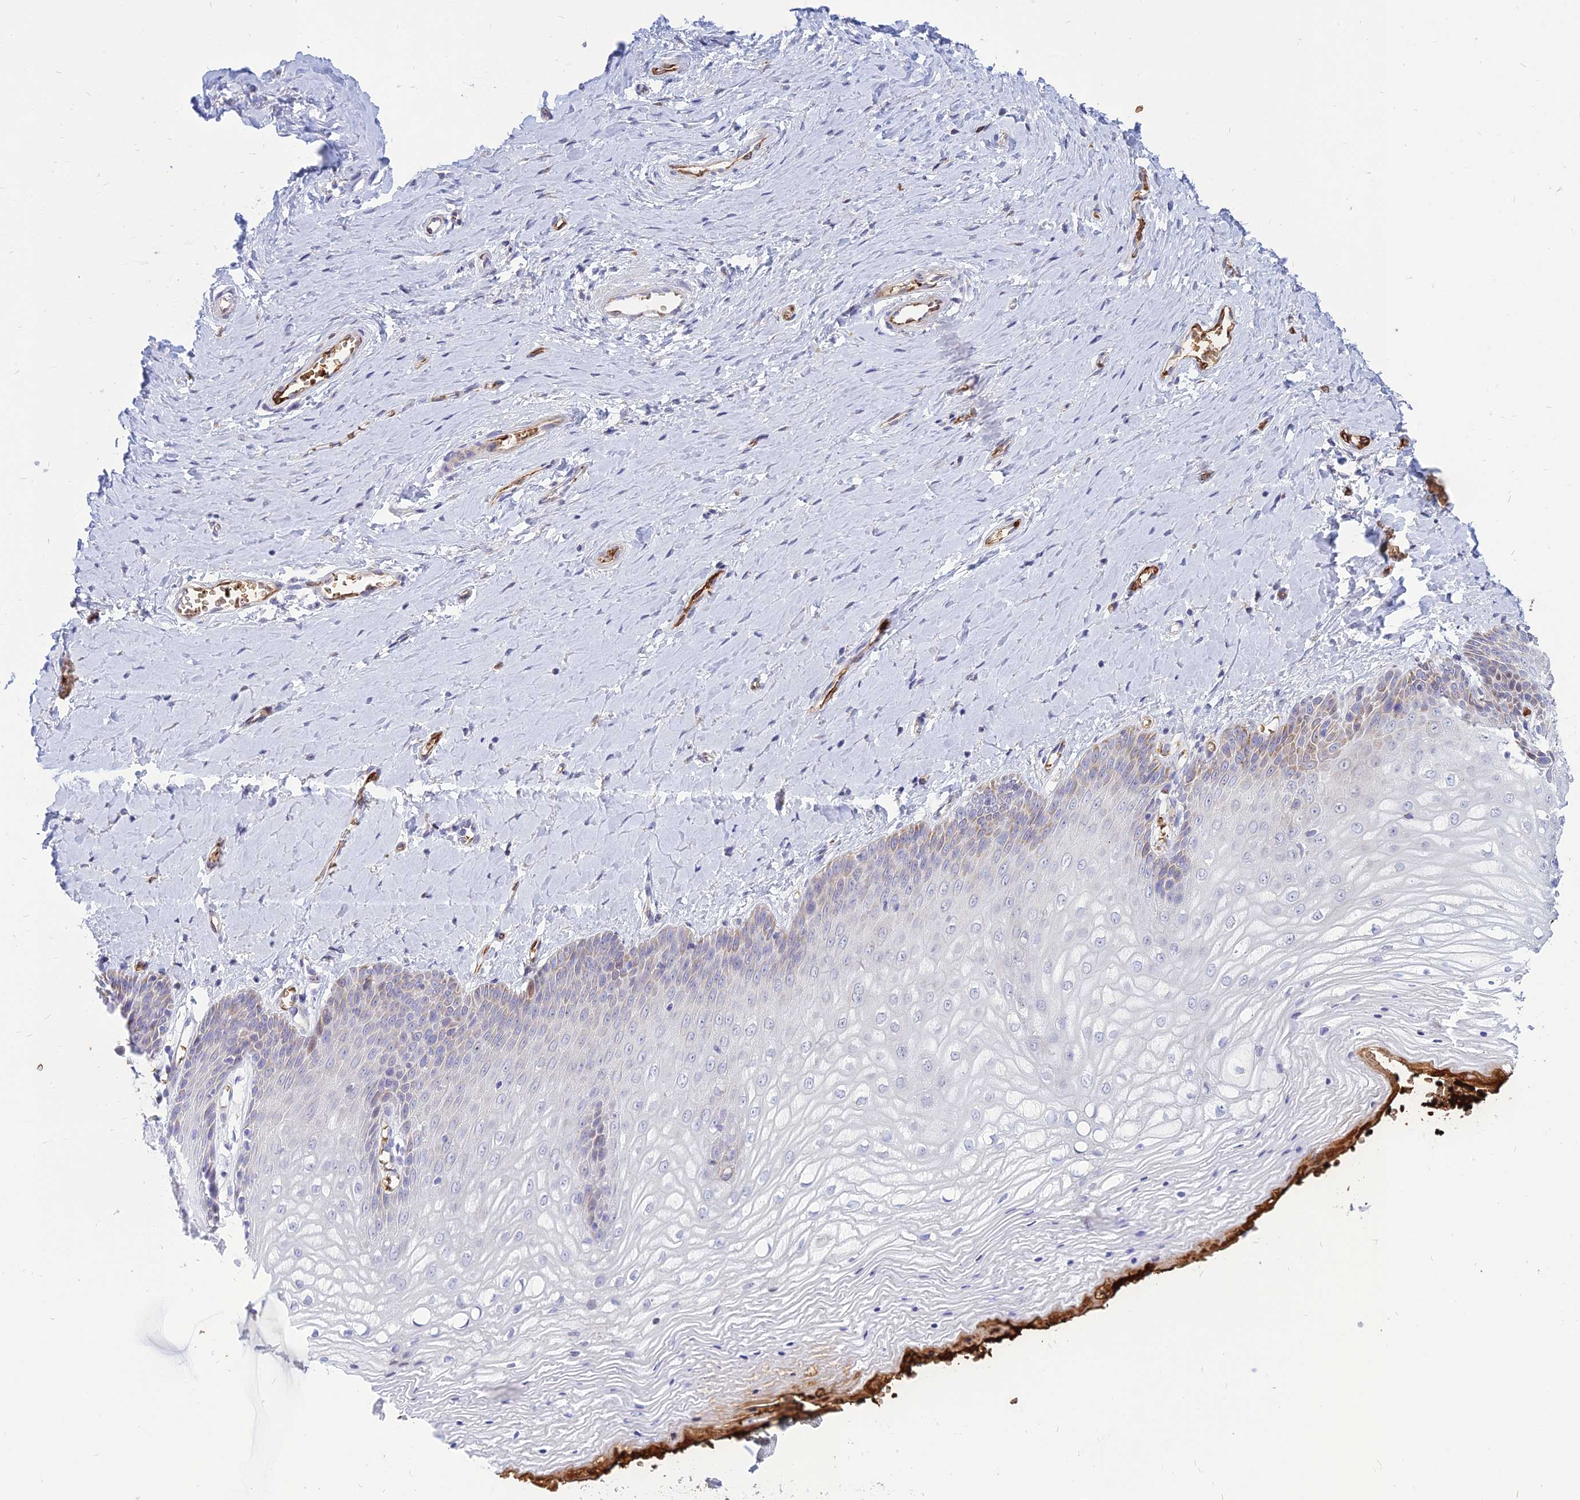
{"staining": {"intensity": "weak", "quantity": ">75%", "location": "cytoplasmic/membranous"}, "tissue": "vagina", "cell_type": "Squamous epithelial cells", "image_type": "normal", "snomed": [{"axis": "morphology", "description": "Normal tissue, NOS"}, {"axis": "topography", "description": "Vagina"}], "caption": "A photomicrograph showing weak cytoplasmic/membranous staining in about >75% of squamous epithelial cells in unremarkable vagina, as visualized by brown immunohistochemical staining.", "gene": "HHAT", "patient": {"sex": "female", "age": 65}}